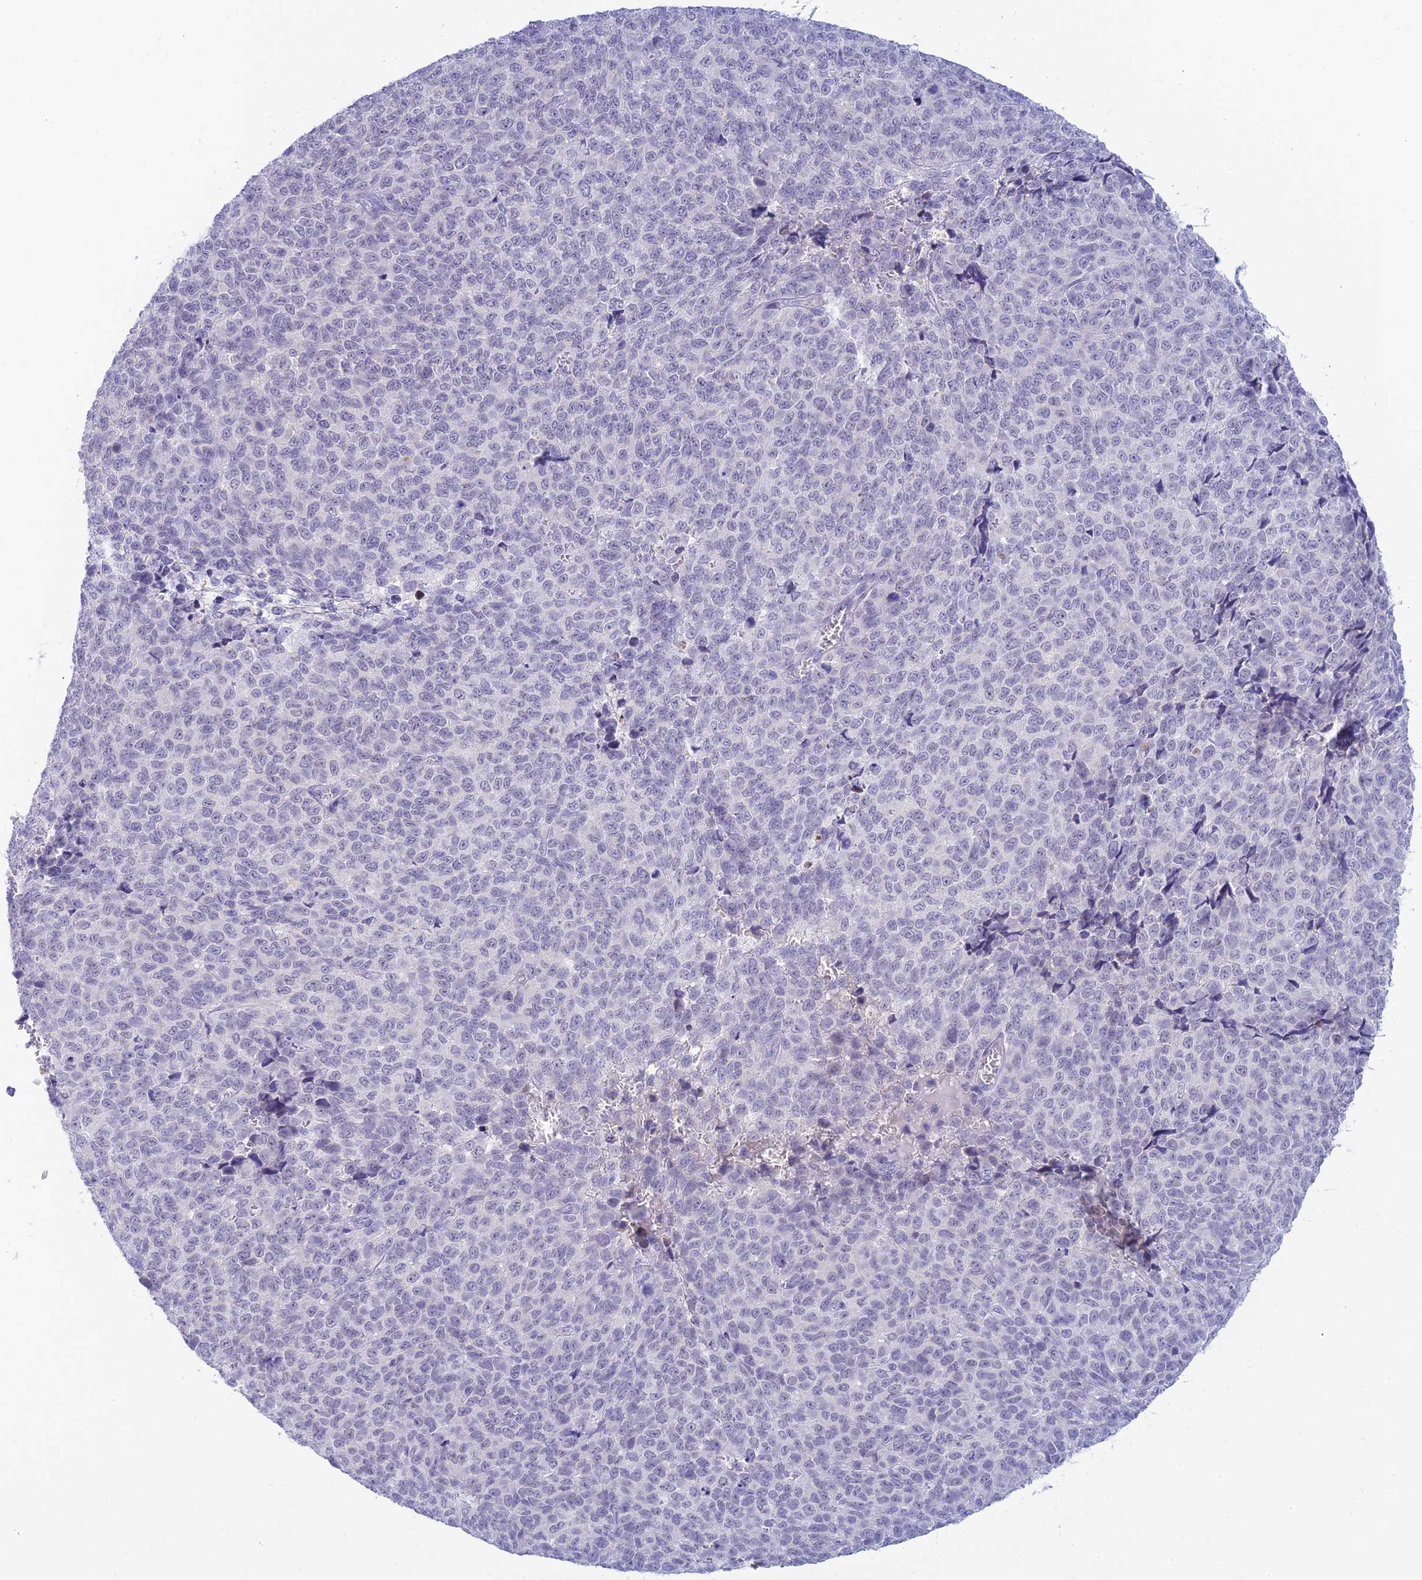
{"staining": {"intensity": "negative", "quantity": "none", "location": "none"}, "tissue": "melanoma", "cell_type": "Tumor cells", "image_type": "cancer", "snomed": [{"axis": "morphology", "description": "Malignant melanoma, NOS"}, {"axis": "topography", "description": "Nose, NOS"}], "caption": "Immunohistochemical staining of malignant melanoma displays no significant staining in tumor cells.", "gene": "INTS13", "patient": {"sex": "female", "age": 48}}